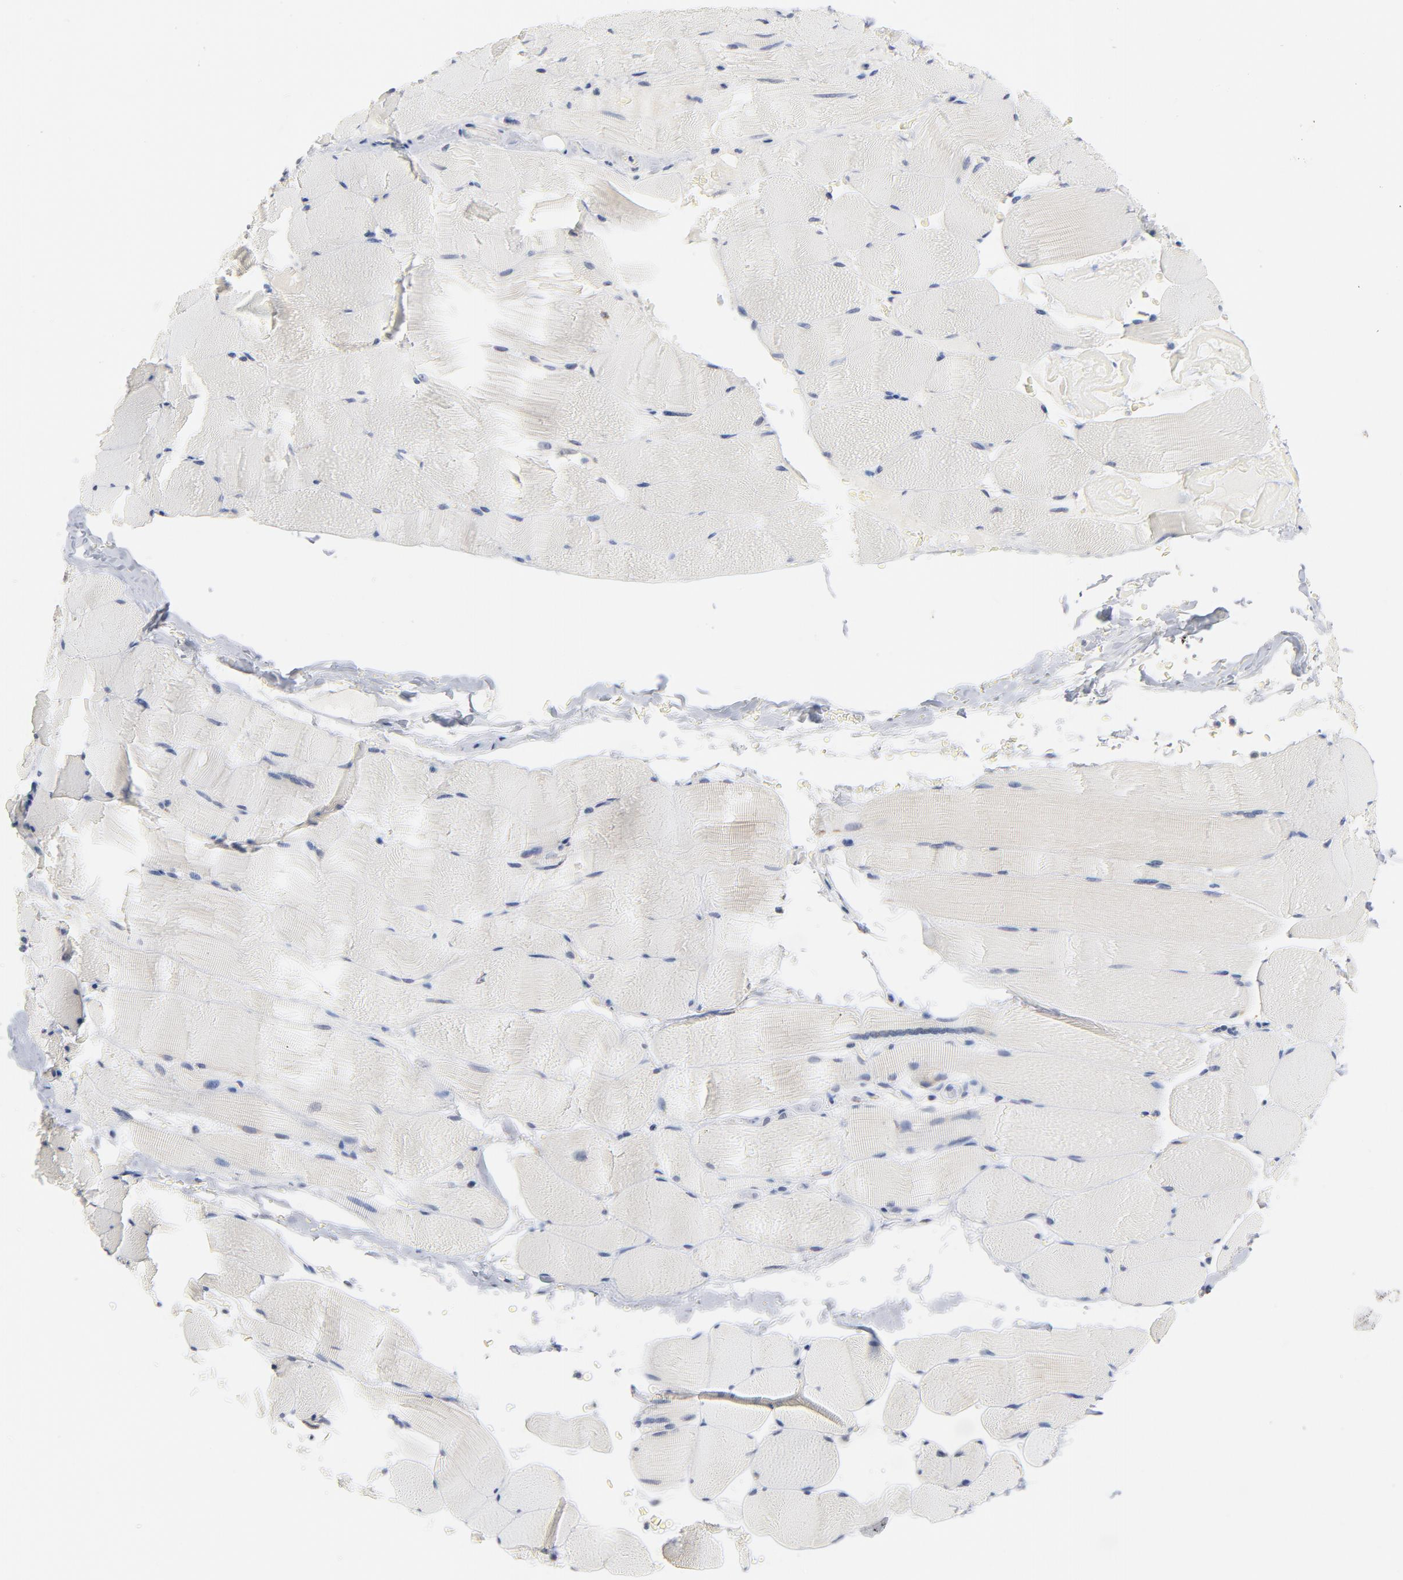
{"staining": {"intensity": "negative", "quantity": "none", "location": "none"}, "tissue": "skeletal muscle", "cell_type": "Myocytes", "image_type": "normal", "snomed": [{"axis": "morphology", "description": "Normal tissue, NOS"}, {"axis": "topography", "description": "Skeletal muscle"}], "caption": "High power microscopy image of an immunohistochemistry (IHC) photomicrograph of benign skeletal muscle, revealing no significant expression in myocytes.", "gene": "UBL4A", "patient": {"sex": "male", "age": 62}}